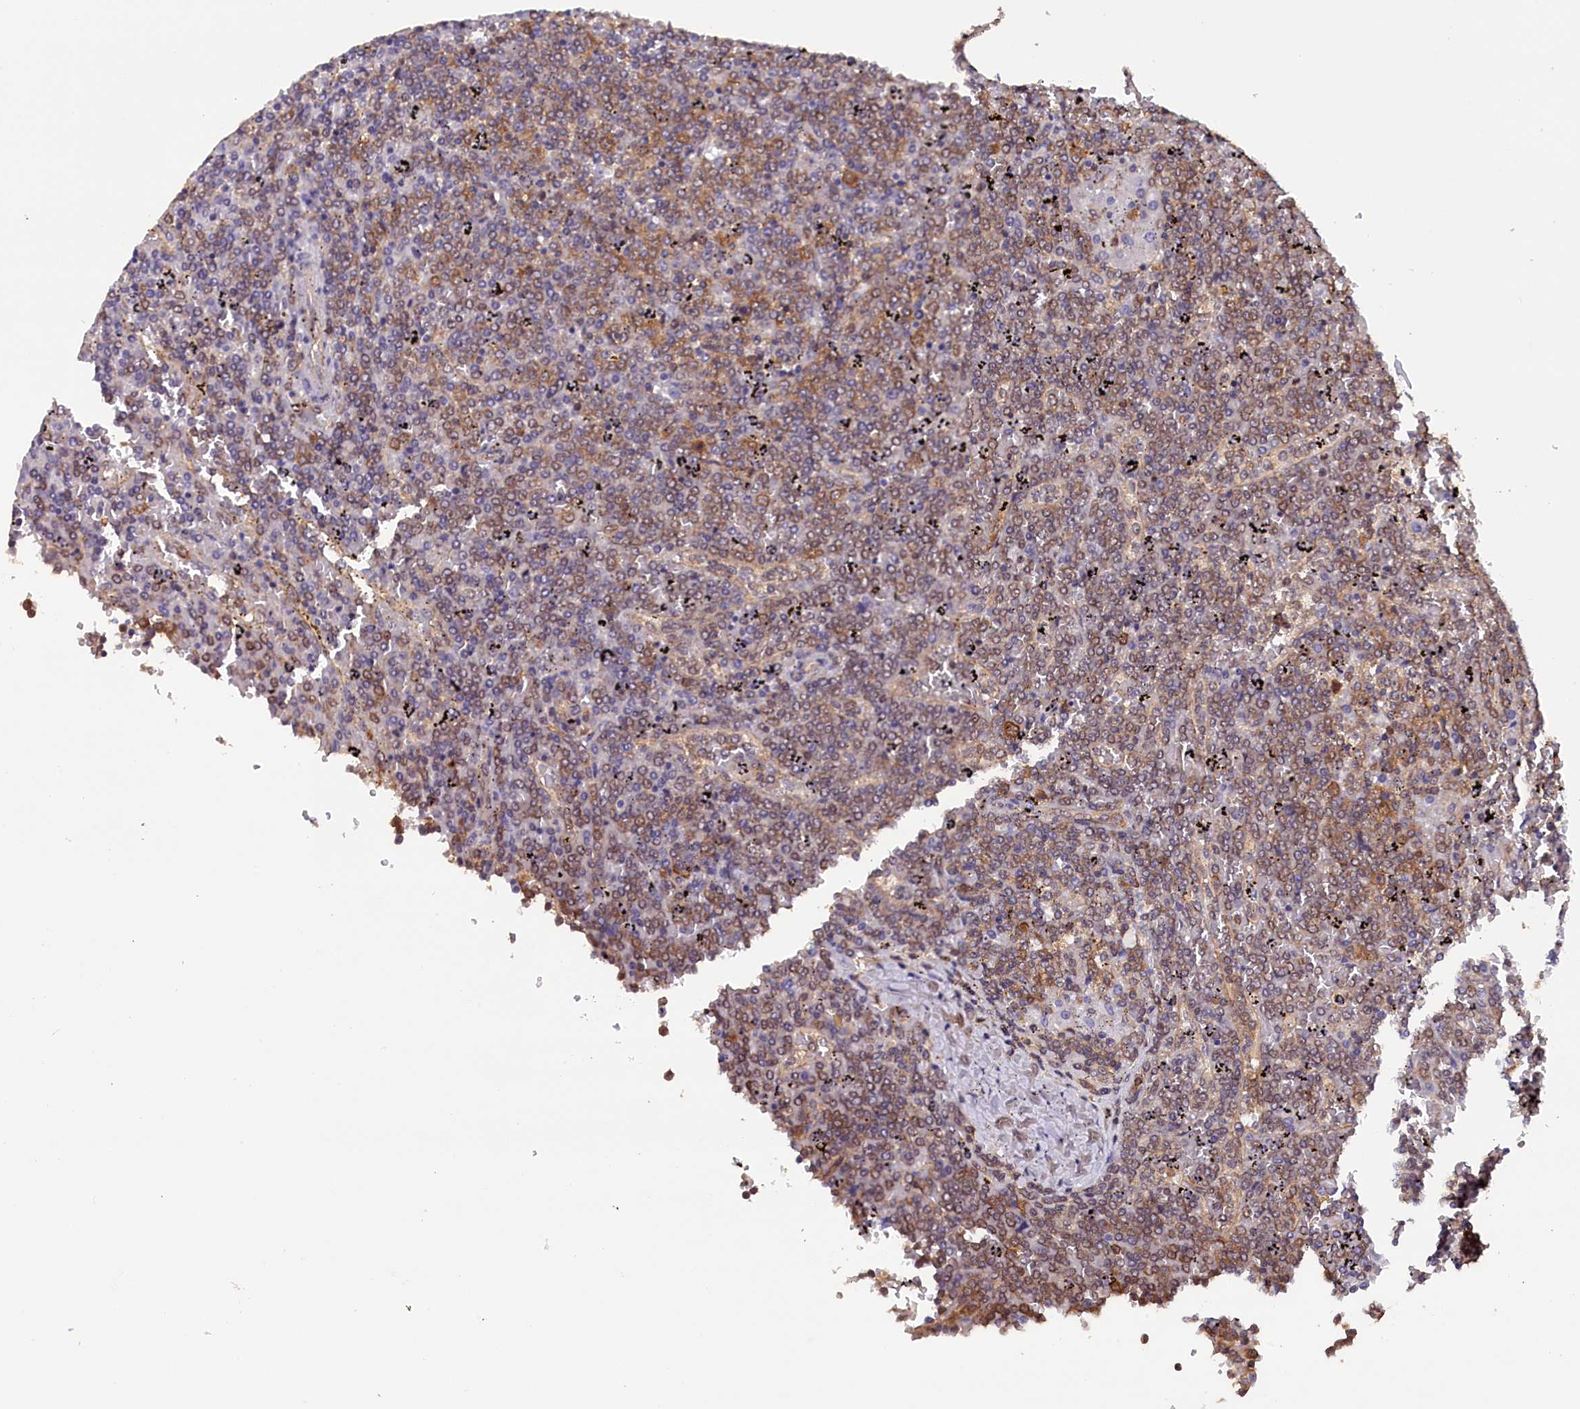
{"staining": {"intensity": "moderate", "quantity": "25%-75%", "location": "cytoplasmic/membranous"}, "tissue": "lymphoma", "cell_type": "Tumor cells", "image_type": "cancer", "snomed": [{"axis": "morphology", "description": "Malignant lymphoma, non-Hodgkin's type, Low grade"}, {"axis": "topography", "description": "Spleen"}], "caption": "Brown immunohistochemical staining in human malignant lymphoma, non-Hodgkin's type (low-grade) demonstrates moderate cytoplasmic/membranous expression in about 25%-75% of tumor cells.", "gene": "JPT2", "patient": {"sex": "female", "age": 19}}